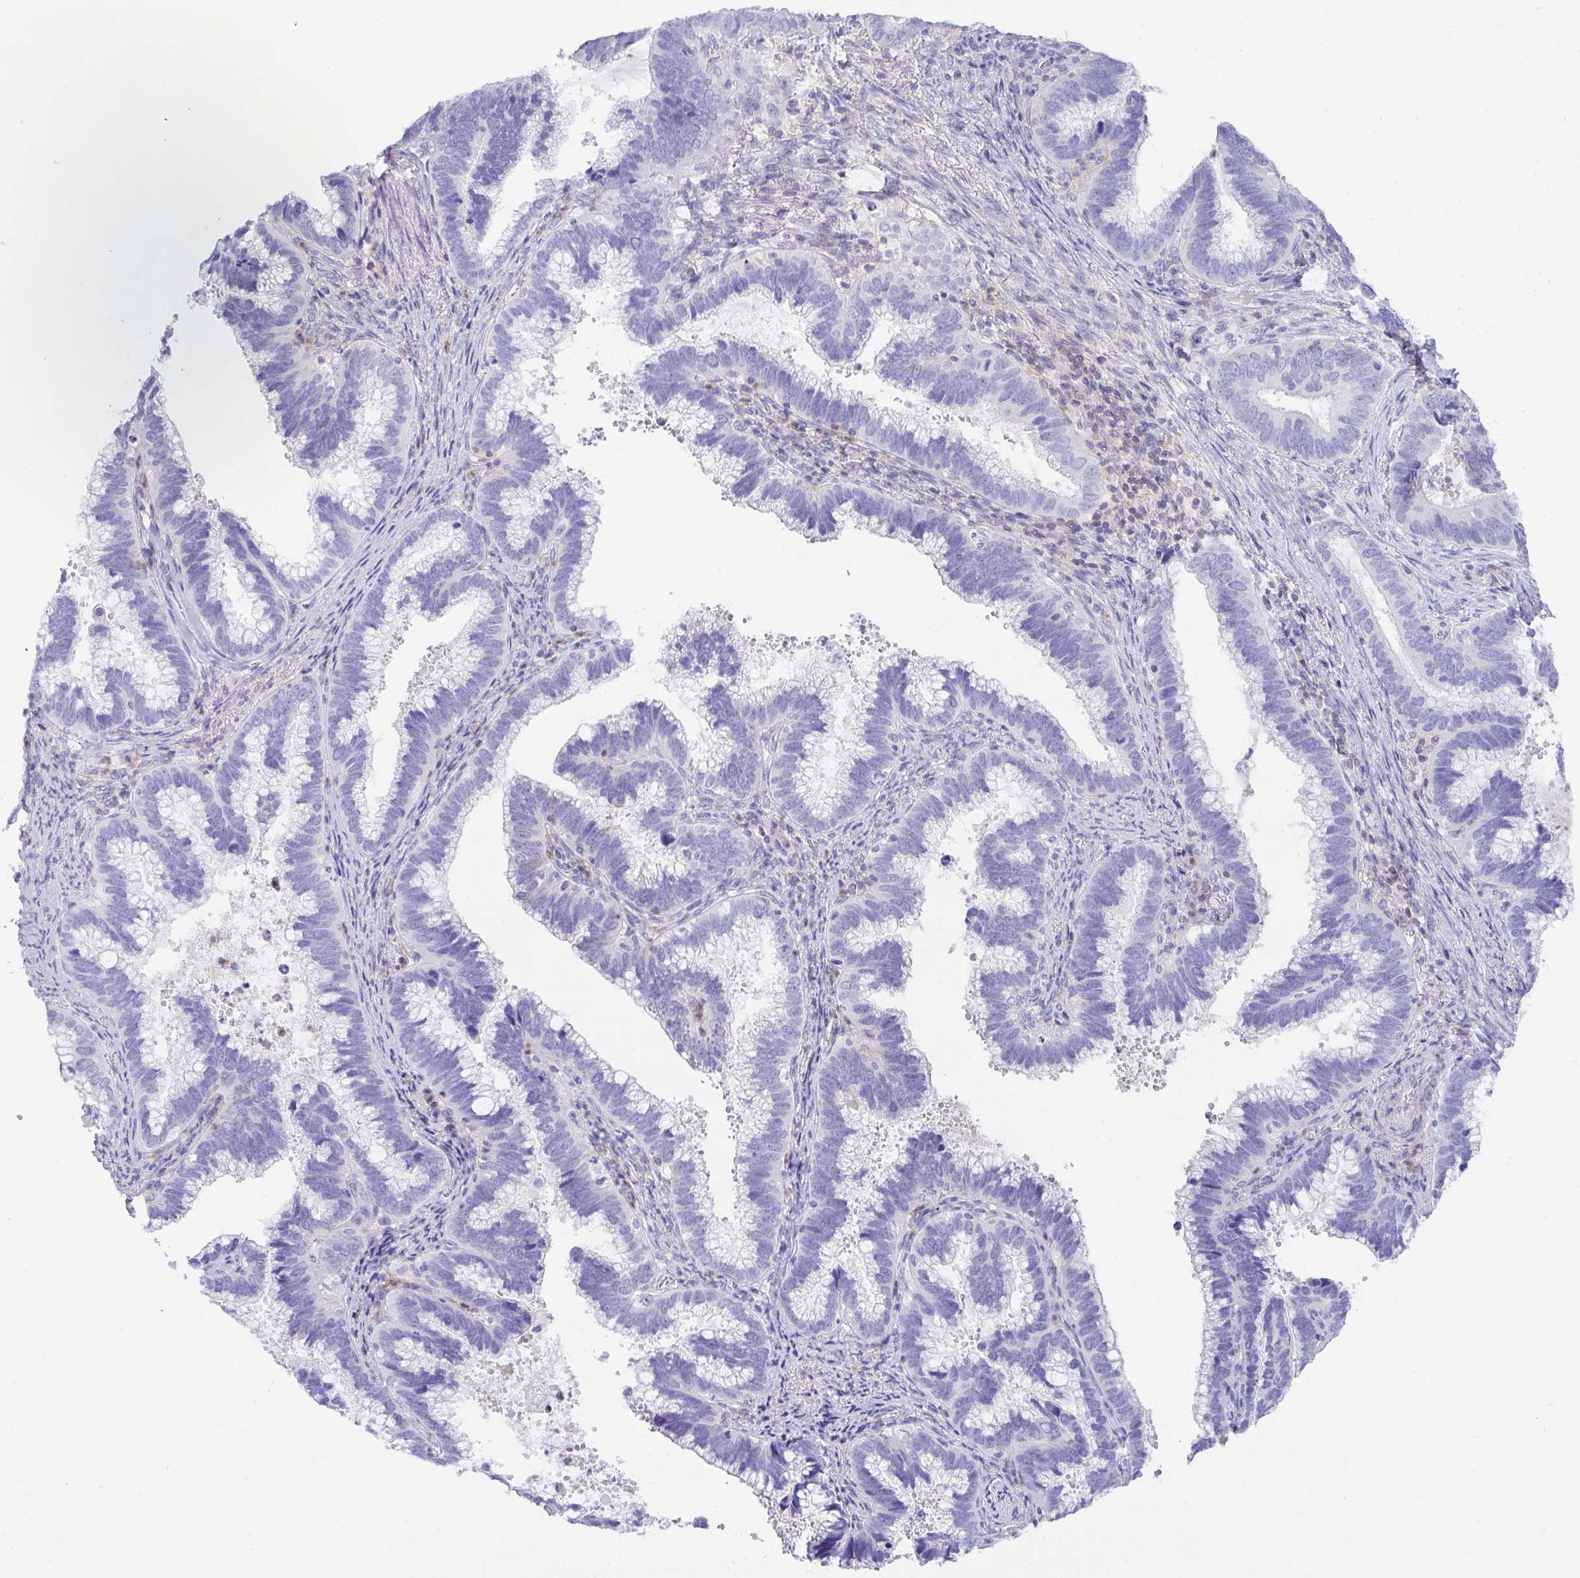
{"staining": {"intensity": "negative", "quantity": "none", "location": "none"}, "tissue": "cervical cancer", "cell_type": "Tumor cells", "image_type": "cancer", "snomed": [{"axis": "morphology", "description": "Adenocarcinoma, NOS"}, {"axis": "topography", "description": "Cervix"}], "caption": "Tumor cells show no significant staining in cervical cancer (adenocarcinoma).", "gene": "TNFAIP8", "patient": {"sex": "female", "age": 56}}